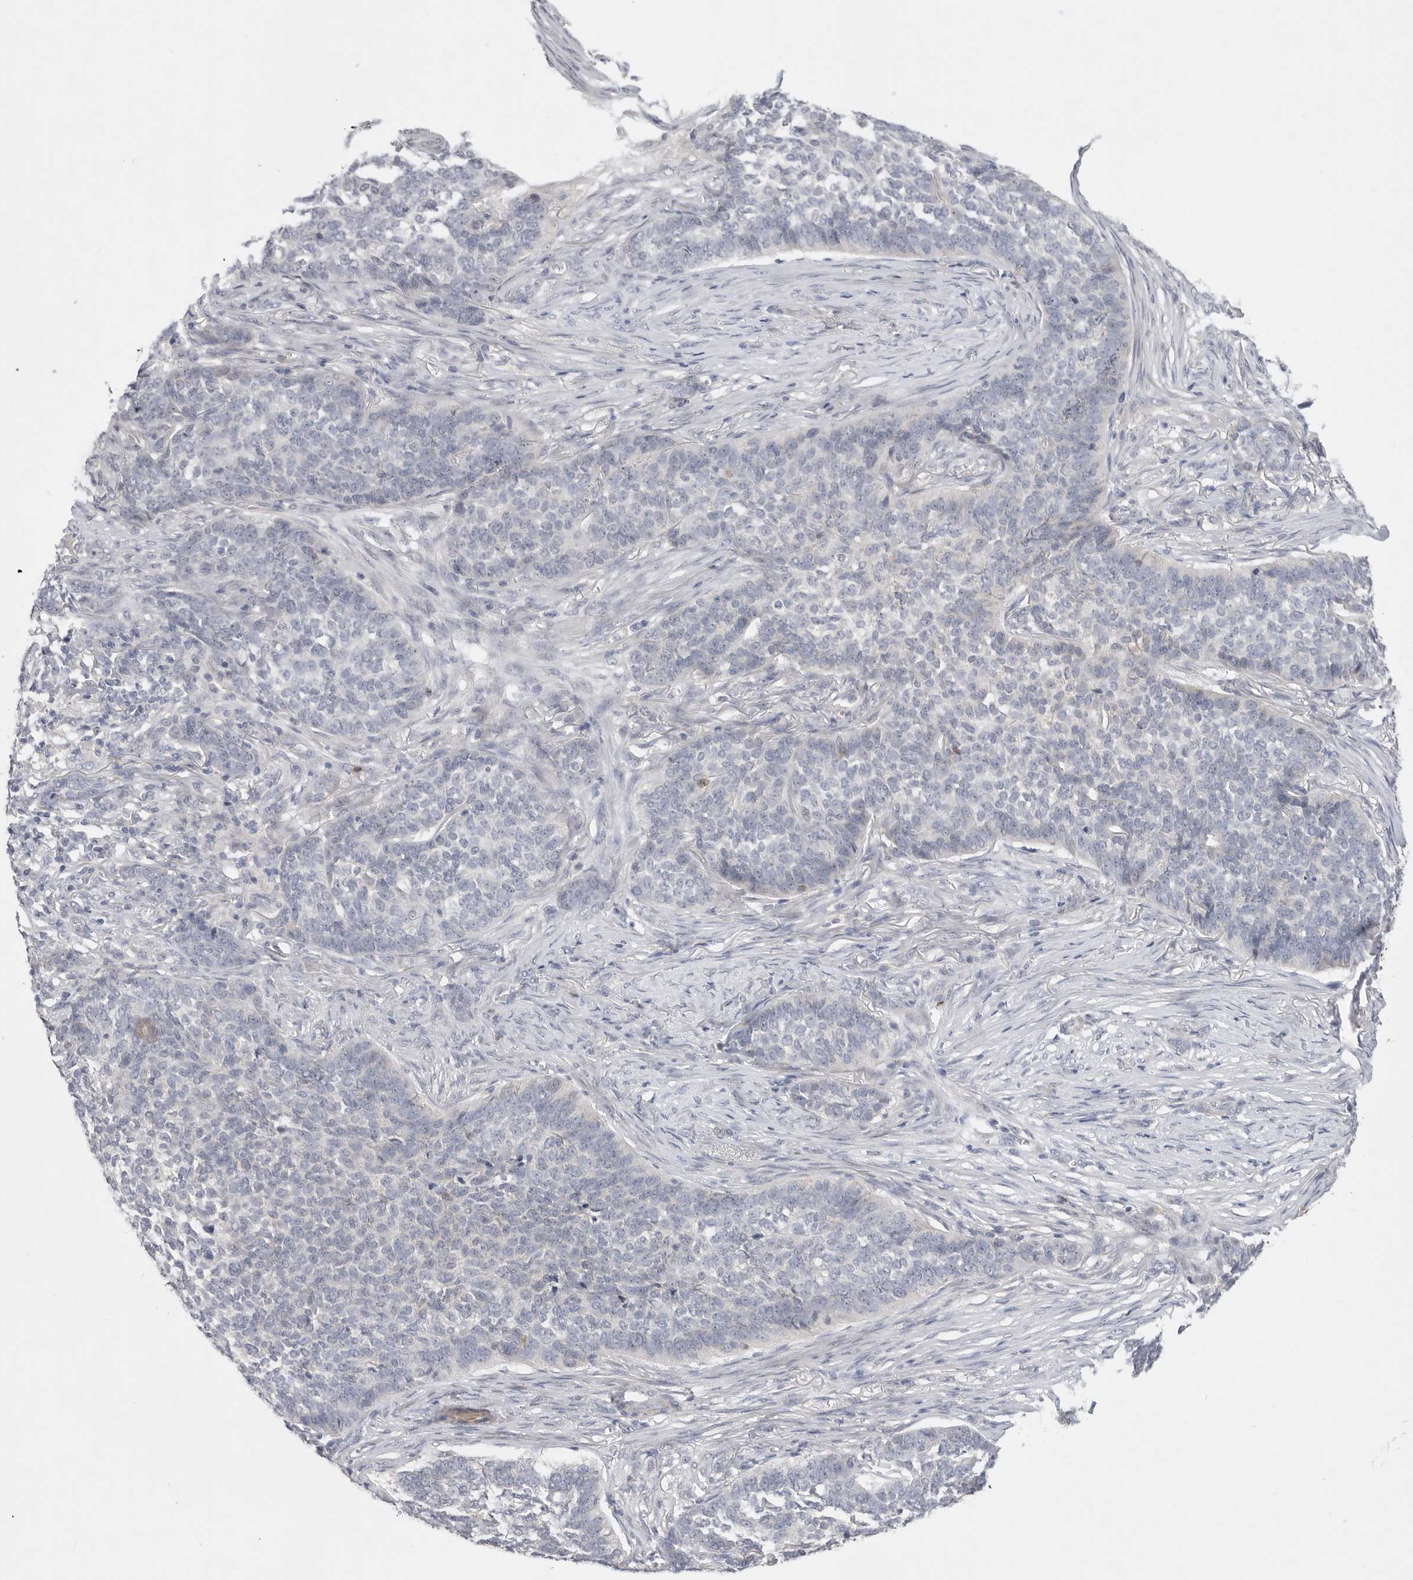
{"staining": {"intensity": "weak", "quantity": "<25%", "location": "cytoplasmic/membranous"}, "tissue": "skin cancer", "cell_type": "Tumor cells", "image_type": "cancer", "snomed": [{"axis": "morphology", "description": "Basal cell carcinoma"}, {"axis": "topography", "description": "Skin"}], "caption": "This is an immunohistochemistry (IHC) micrograph of human skin basal cell carcinoma. There is no staining in tumor cells.", "gene": "ITGAD", "patient": {"sex": "male", "age": 85}}